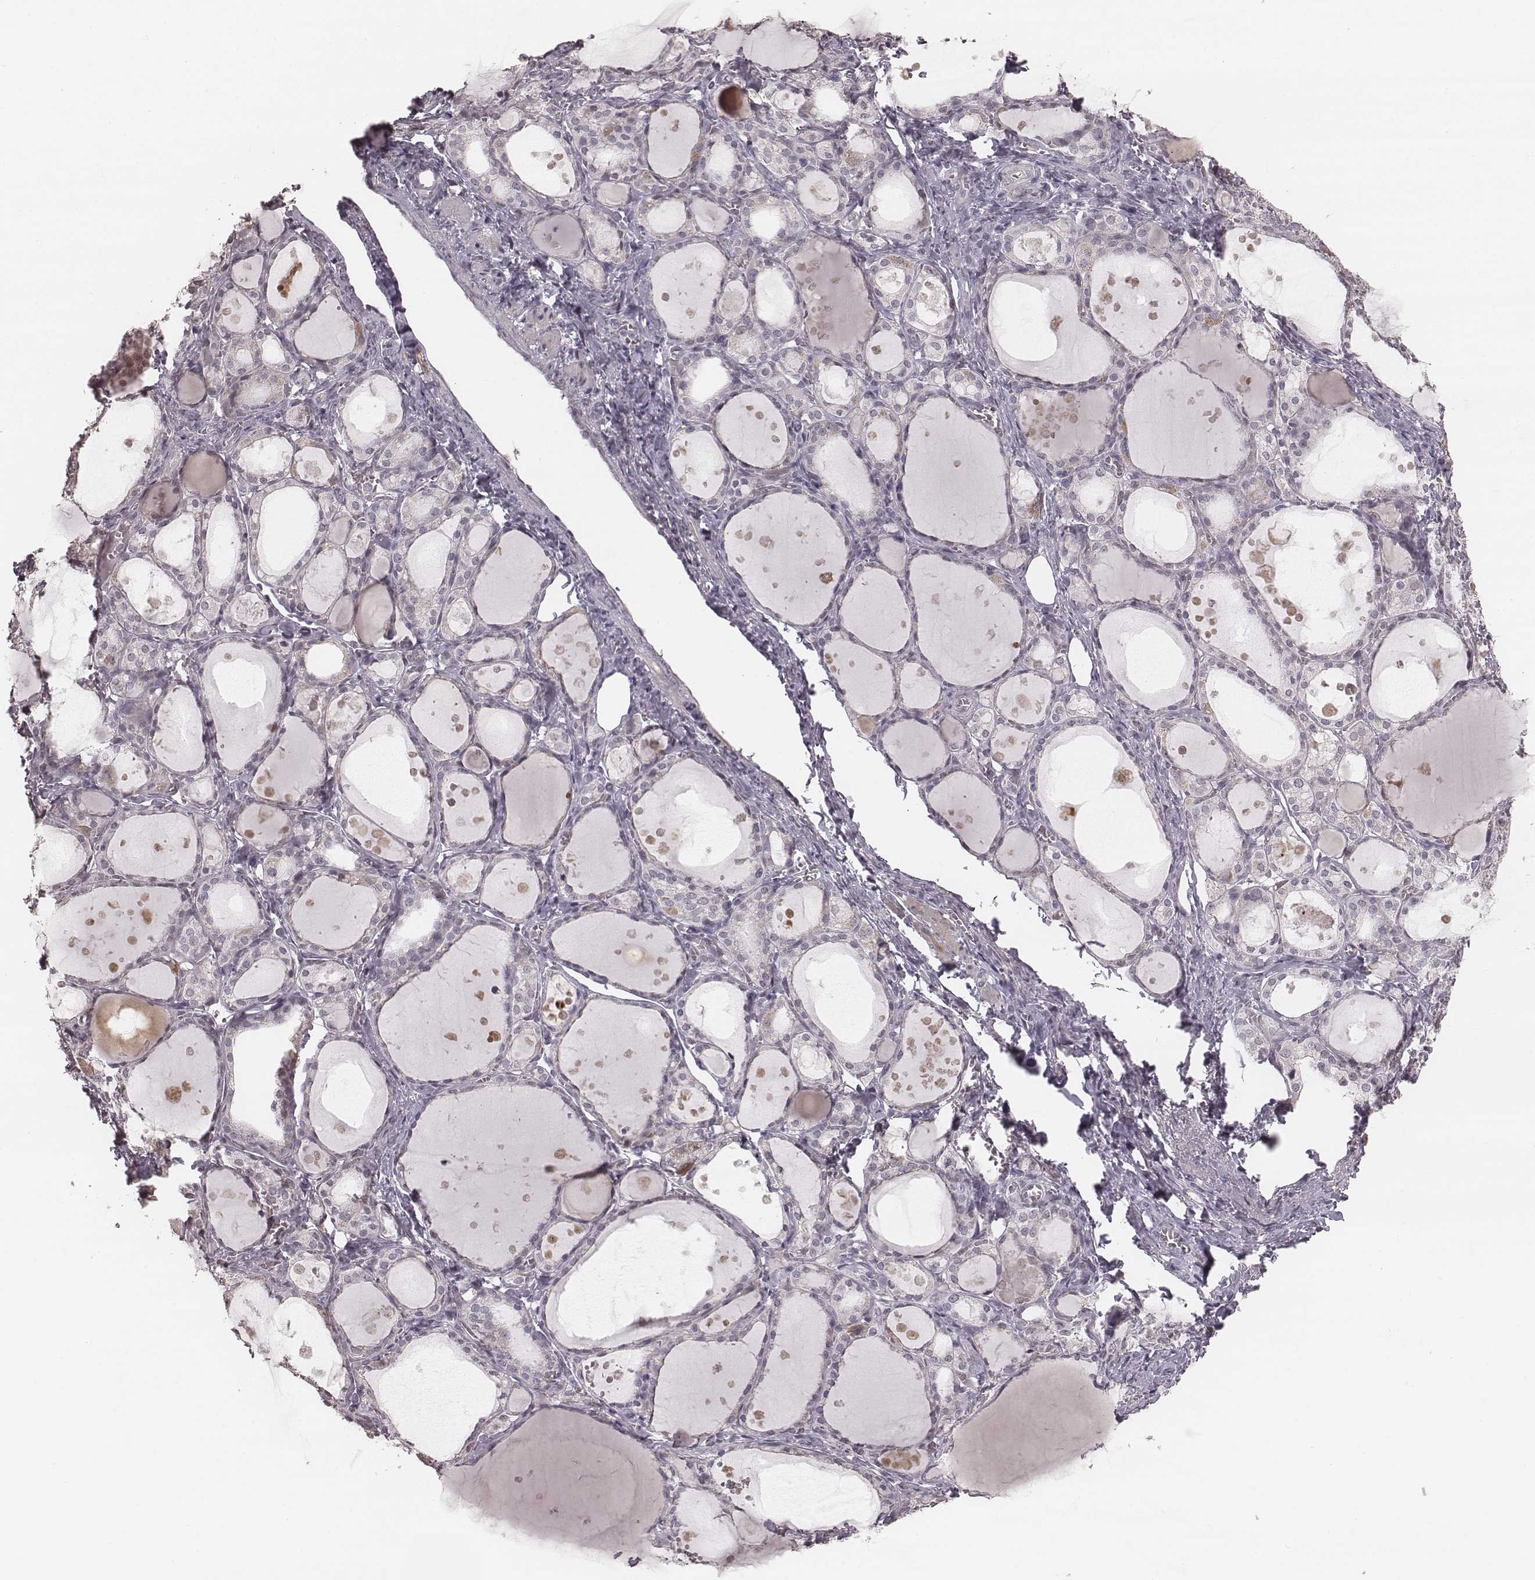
{"staining": {"intensity": "negative", "quantity": "none", "location": "none"}, "tissue": "thyroid gland", "cell_type": "Glandular cells", "image_type": "normal", "snomed": [{"axis": "morphology", "description": "Normal tissue, NOS"}, {"axis": "topography", "description": "Thyroid gland"}], "caption": "Glandular cells are negative for protein expression in benign human thyroid gland. Nuclei are stained in blue.", "gene": "SLC7A4", "patient": {"sex": "male", "age": 68}}